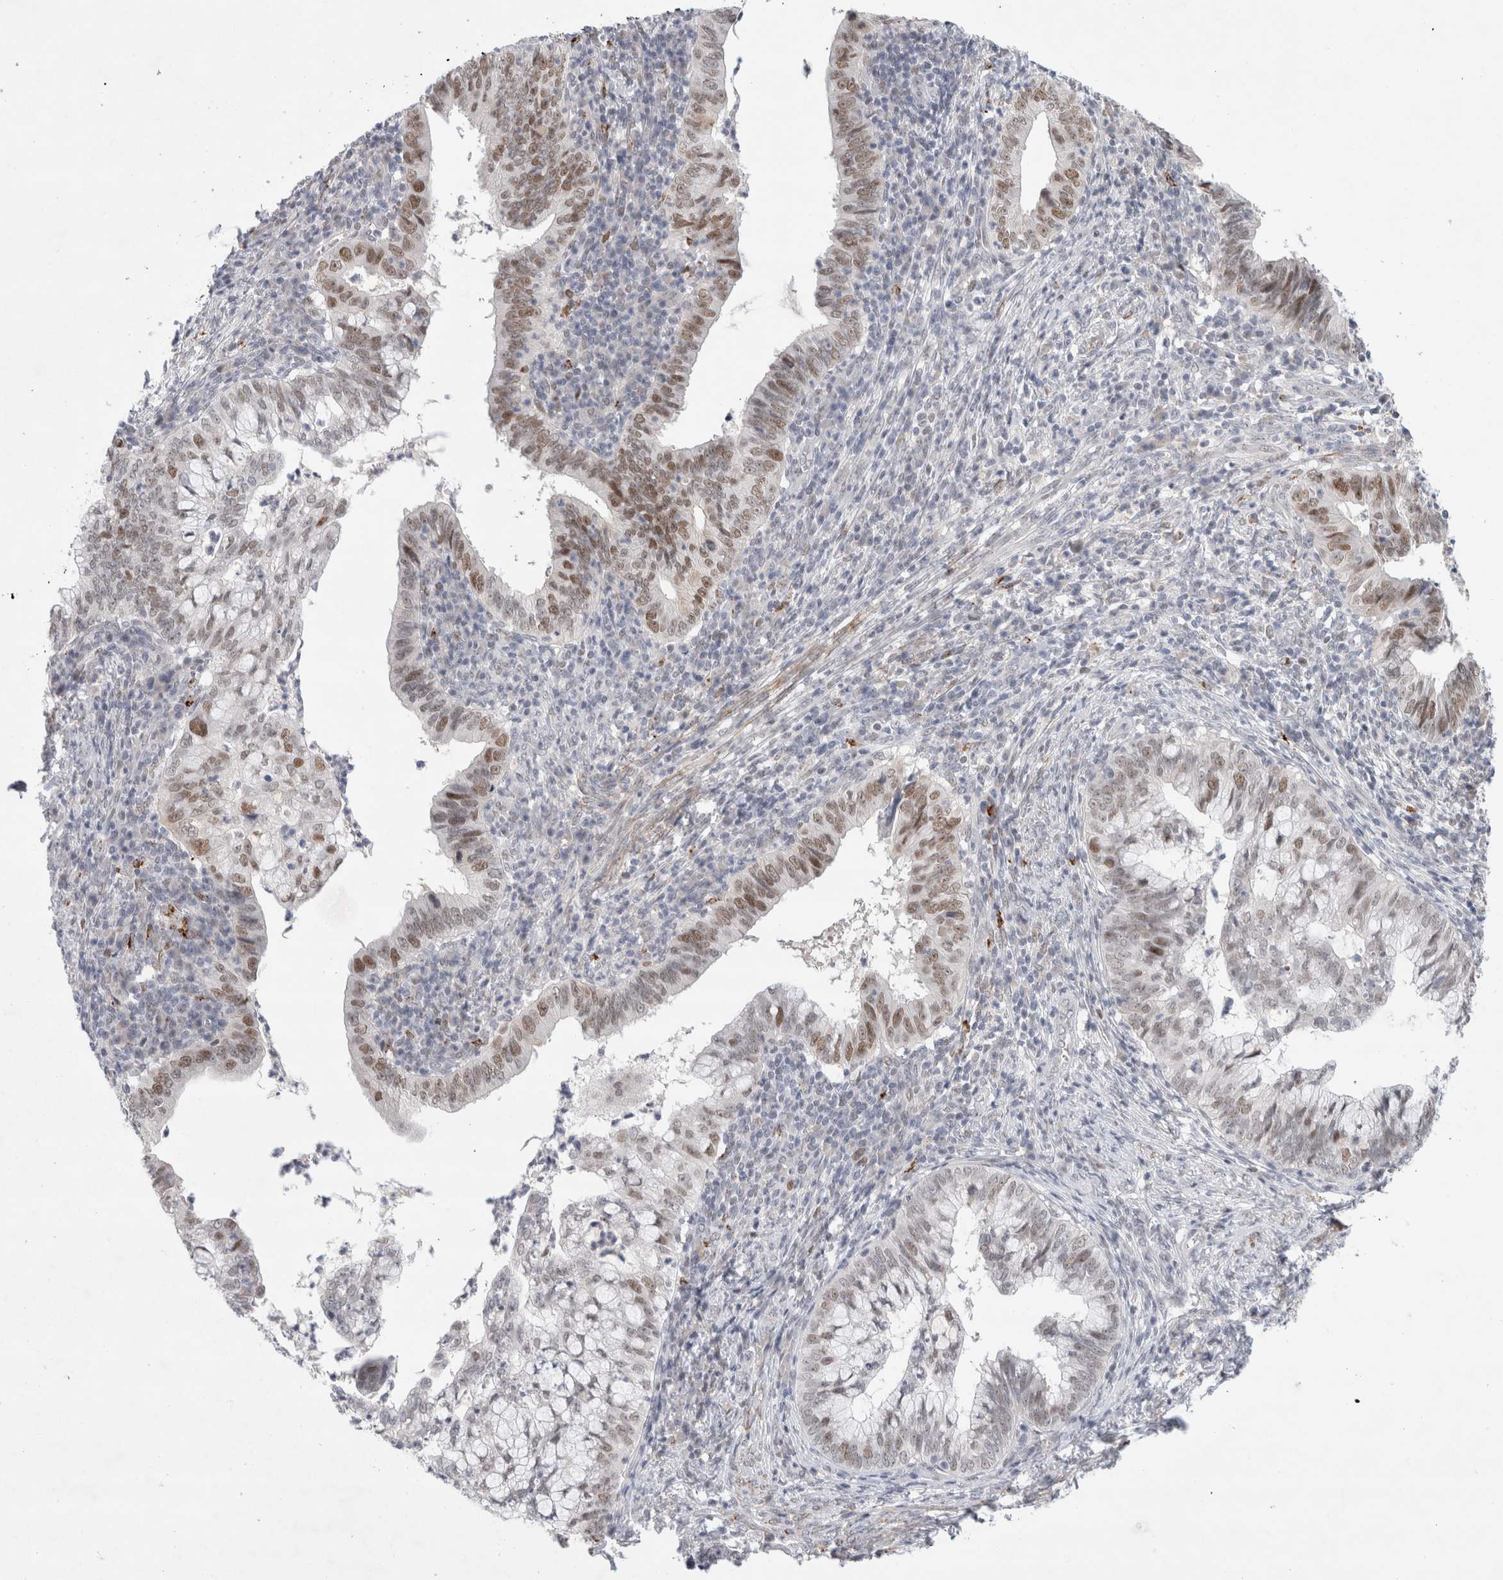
{"staining": {"intensity": "moderate", "quantity": "25%-75%", "location": "nuclear"}, "tissue": "cervical cancer", "cell_type": "Tumor cells", "image_type": "cancer", "snomed": [{"axis": "morphology", "description": "Adenocarcinoma, NOS"}, {"axis": "topography", "description": "Cervix"}], "caption": "Human cervical cancer (adenocarcinoma) stained with a brown dye reveals moderate nuclear positive staining in about 25%-75% of tumor cells.", "gene": "KNL1", "patient": {"sex": "female", "age": 36}}